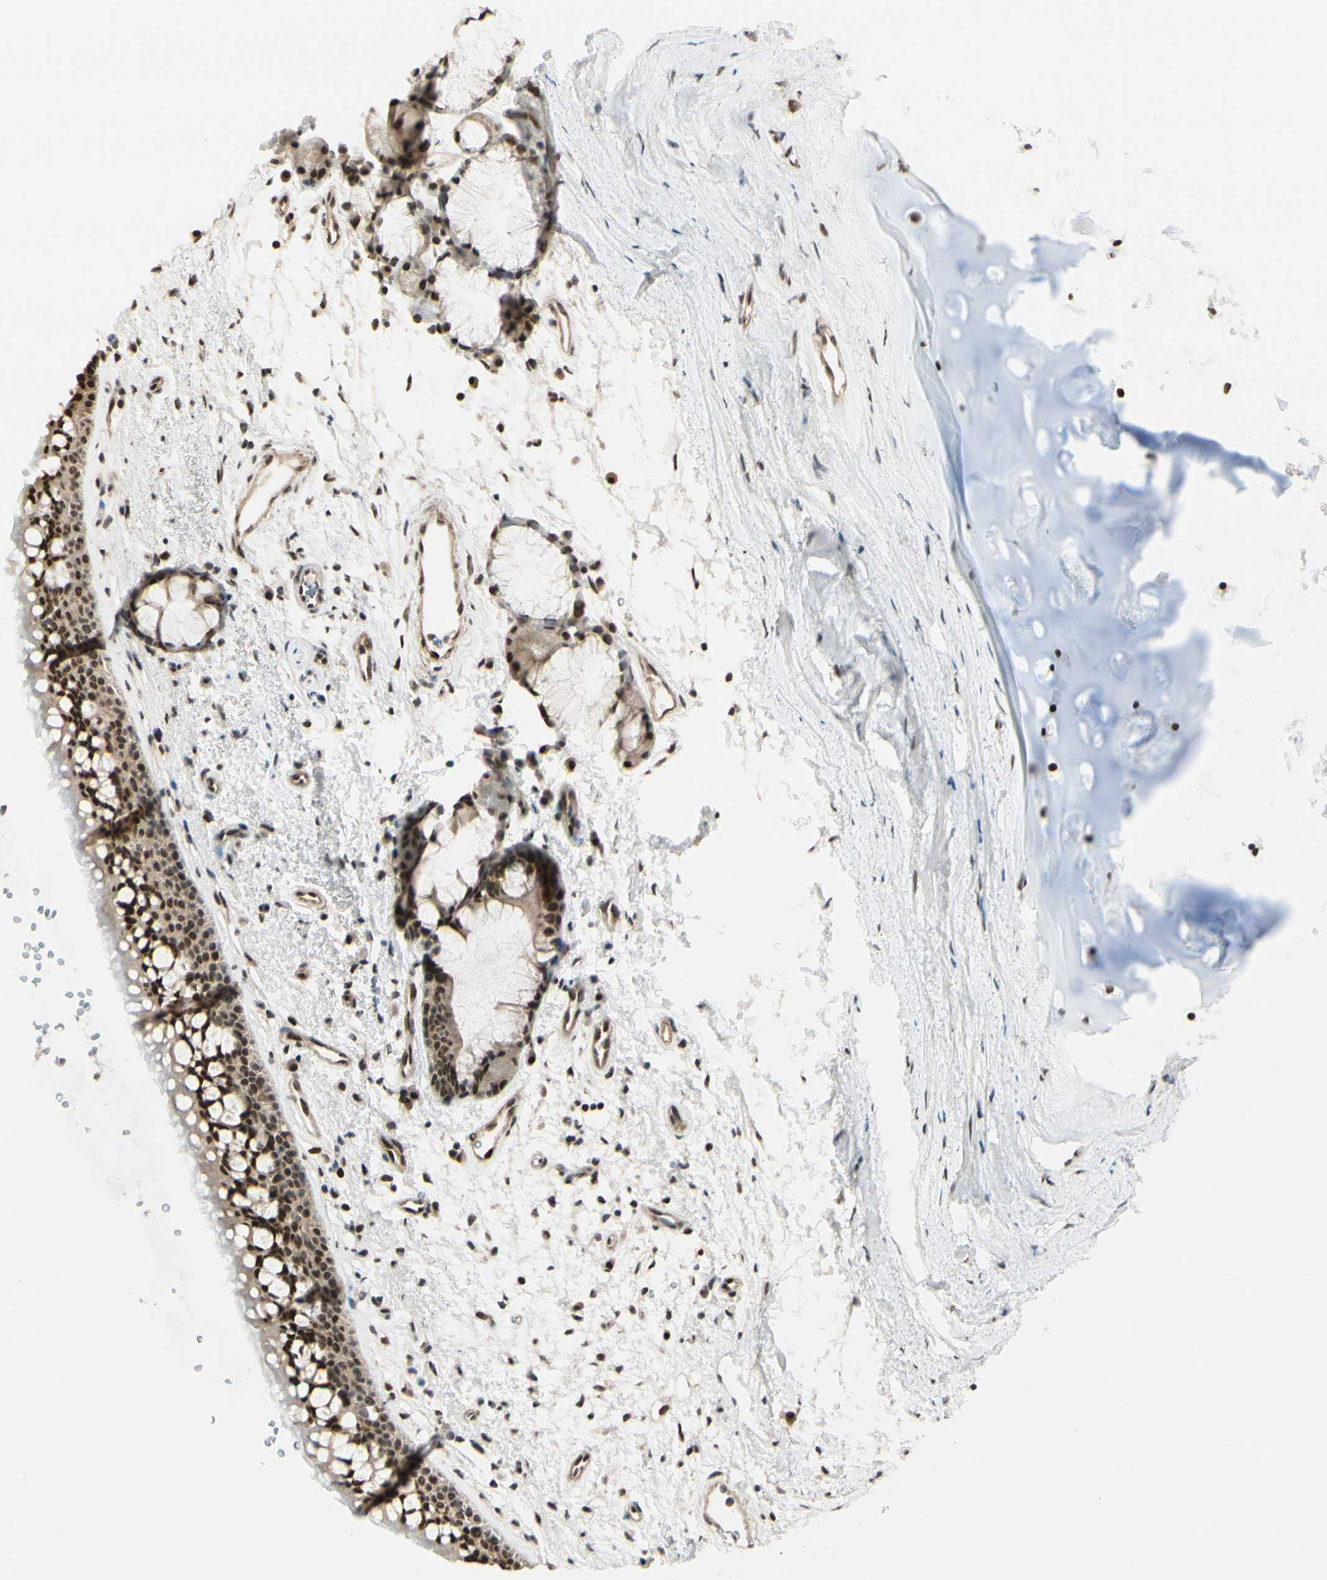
{"staining": {"intensity": "moderate", "quantity": ">75%", "location": "nuclear"}, "tissue": "bronchus", "cell_type": "Respiratory epithelial cells", "image_type": "normal", "snomed": [{"axis": "morphology", "description": "Normal tissue, NOS"}, {"axis": "topography", "description": "Bronchus"}], "caption": "Moderate nuclear protein expression is present in approximately >75% of respiratory epithelial cells in bronchus.", "gene": "SUFU", "patient": {"sex": "female", "age": 54}}